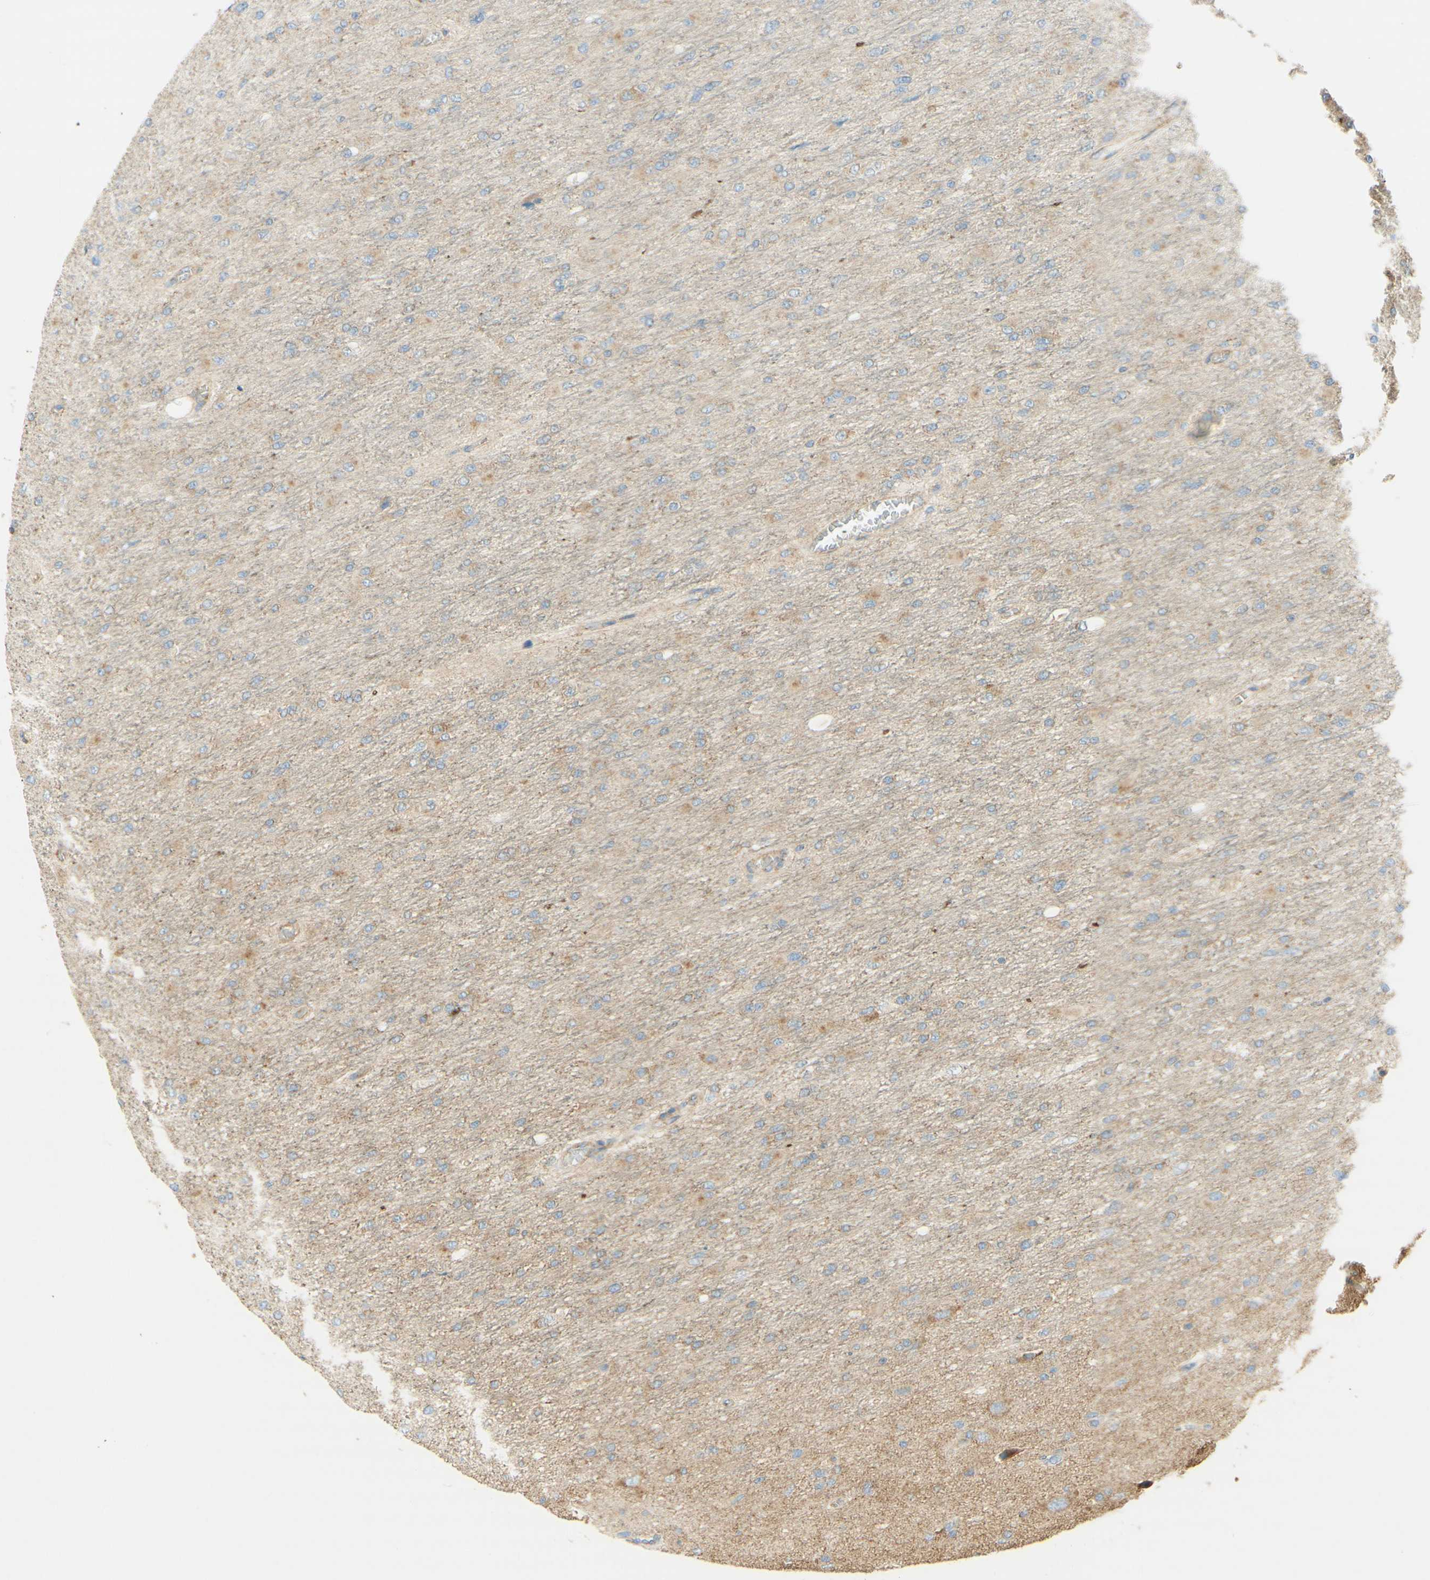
{"staining": {"intensity": "weak", "quantity": "<25%", "location": "cytoplasmic/membranous"}, "tissue": "glioma", "cell_type": "Tumor cells", "image_type": "cancer", "snomed": [{"axis": "morphology", "description": "Glioma, malignant, High grade"}, {"axis": "topography", "description": "Cerebral cortex"}], "caption": "An image of human high-grade glioma (malignant) is negative for staining in tumor cells. (DAB (3,3'-diaminobenzidine) immunohistochemistry (IHC) with hematoxylin counter stain).", "gene": "CLTC", "patient": {"sex": "female", "age": 36}}